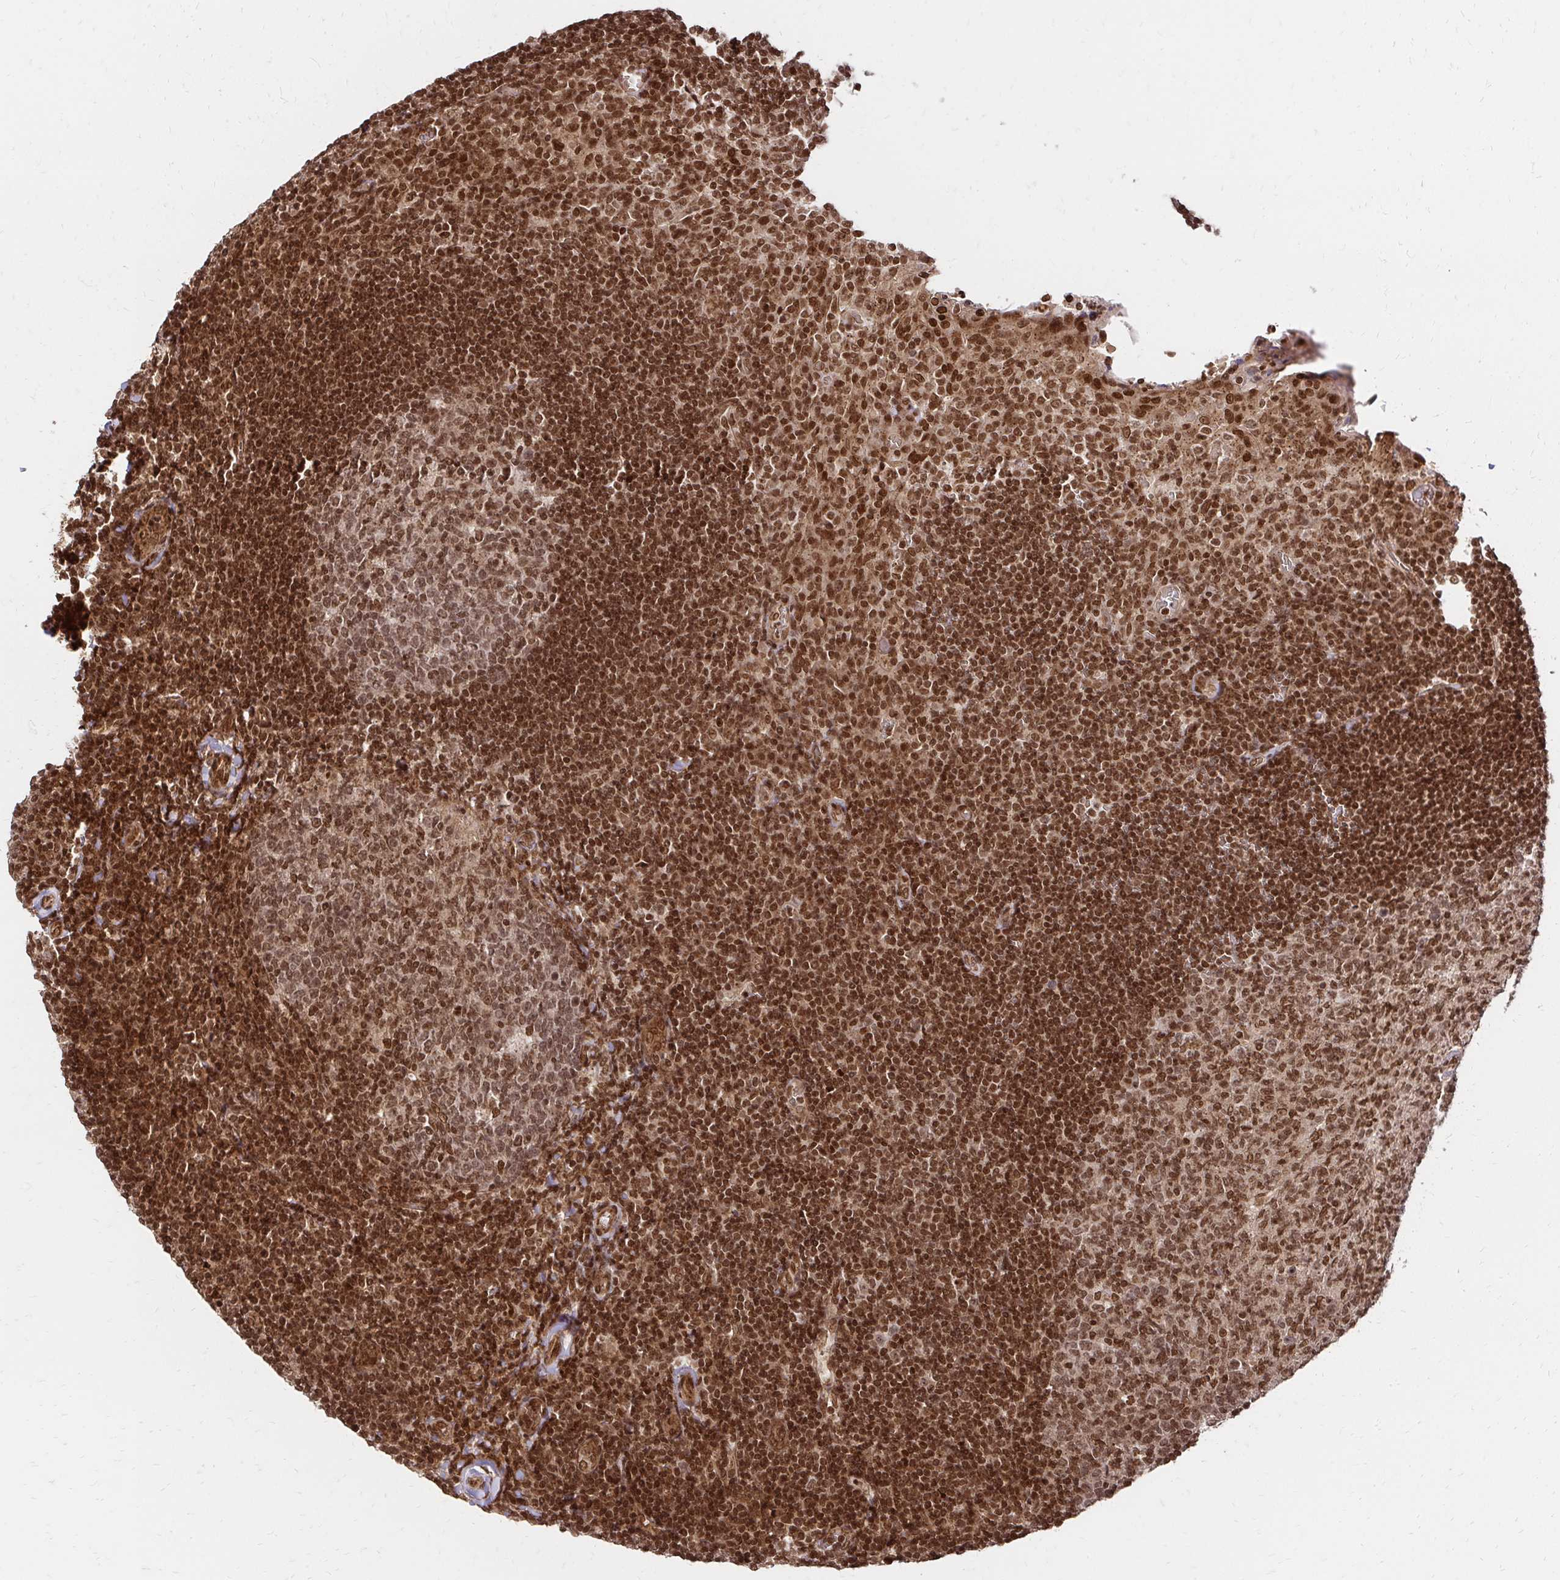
{"staining": {"intensity": "moderate", "quantity": ">75%", "location": "nuclear"}, "tissue": "tonsil", "cell_type": "Germinal center cells", "image_type": "normal", "snomed": [{"axis": "morphology", "description": "Normal tissue, NOS"}, {"axis": "topography", "description": "Tonsil"}], "caption": "Protein positivity by IHC exhibits moderate nuclear expression in about >75% of germinal center cells in normal tonsil. Immunohistochemistry stains the protein in brown and the nuclei are stained blue.", "gene": "GLYR1", "patient": {"sex": "female", "age": 10}}